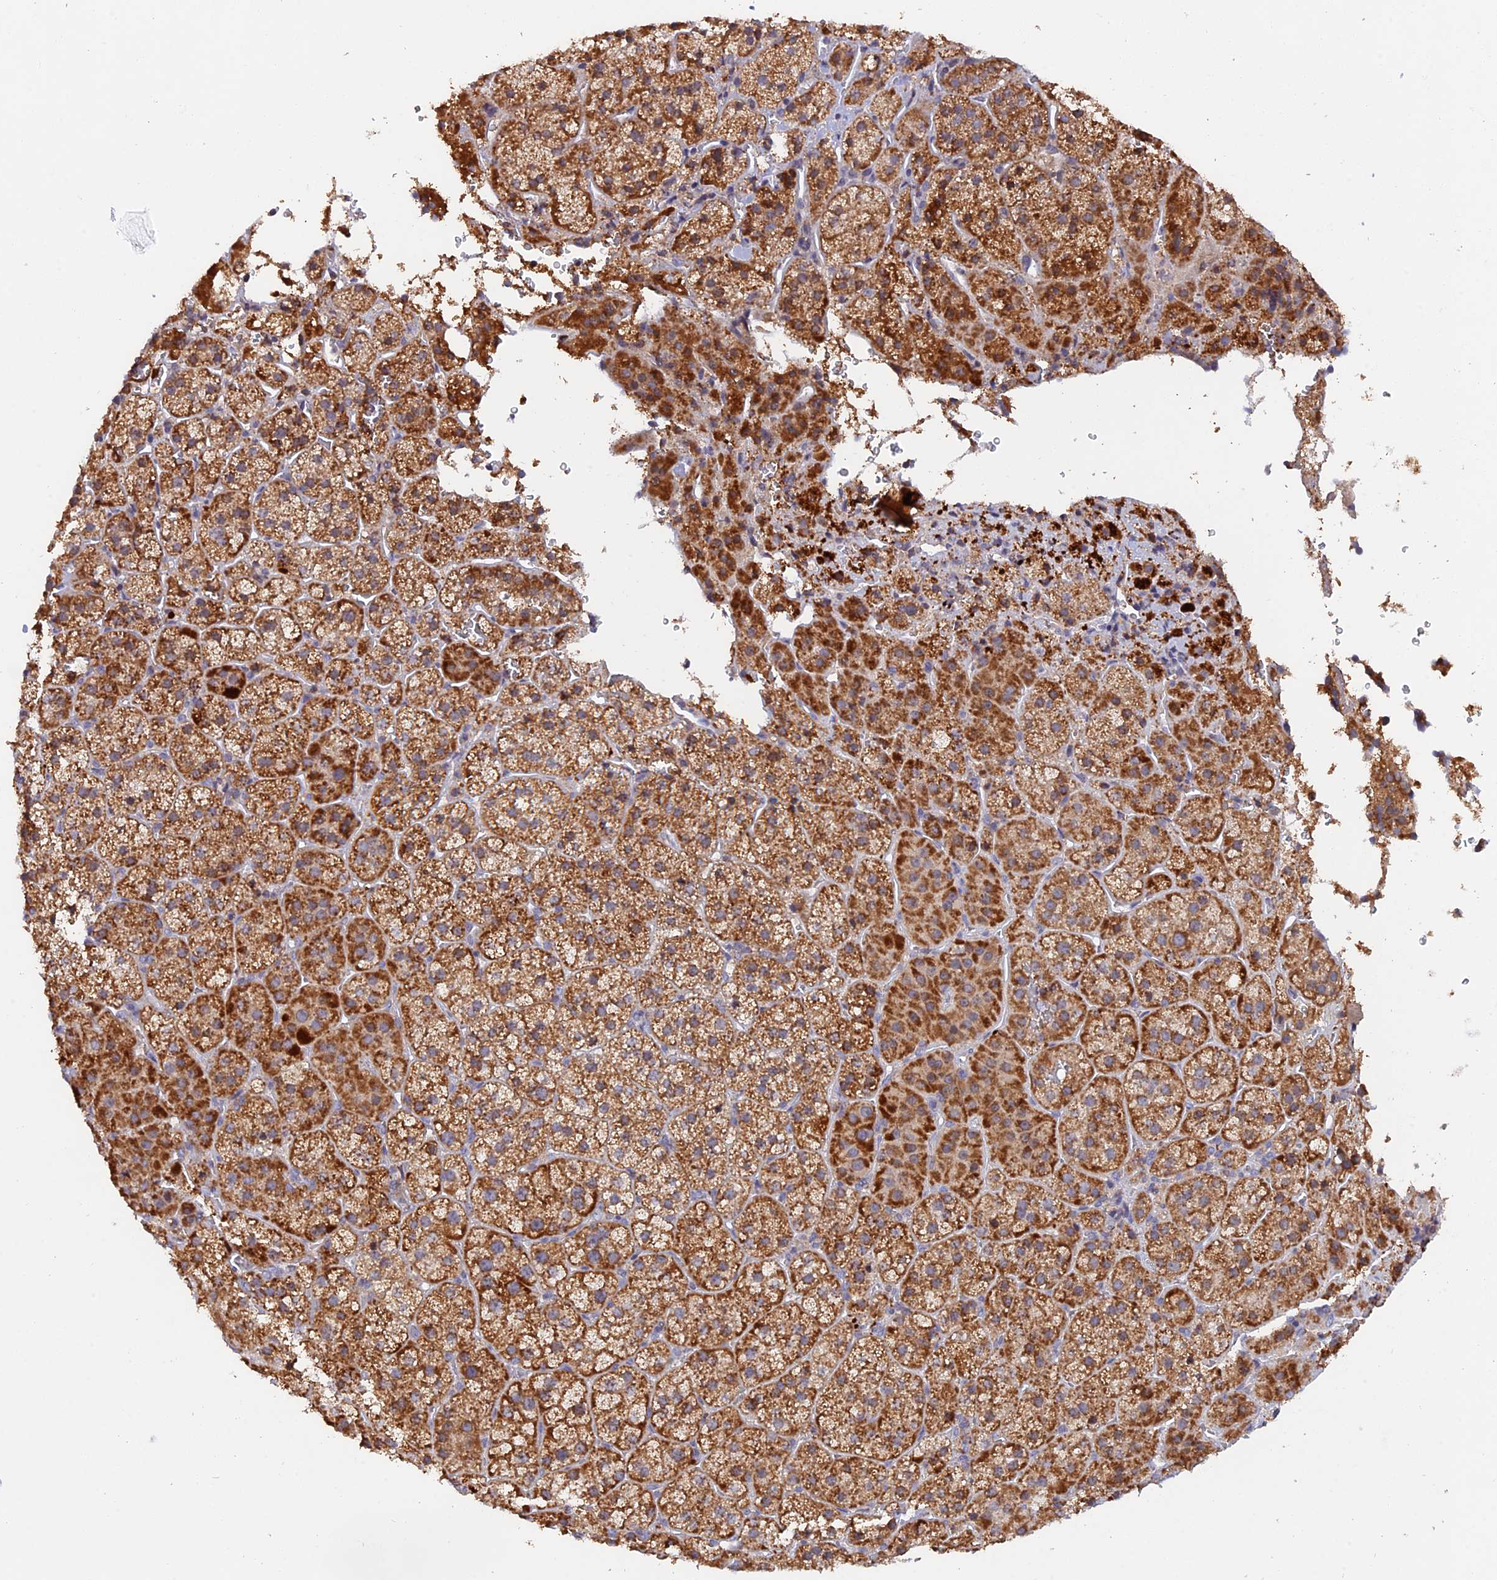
{"staining": {"intensity": "moderate", "quantity": ">75%", "location": "cytoplasmic/membranous"}, "tissue": "adrenal gland", "cell_type": "Glandular cells", "image_type": "normal", "snomed": [{"axis": "morphology", "description": "Normal tissue, NOS"}, {"axis": "topography", "description": "Adrenal gland"}], "caption": "Immunohistochemical staining of benign human adrenal gland displays >75% levels of moderate cytoplasmic/membranous protein expression in approximately >75% of glandular cells.", "gene": "MPV17L", "patient": {"sex": "female", "age": 44}}